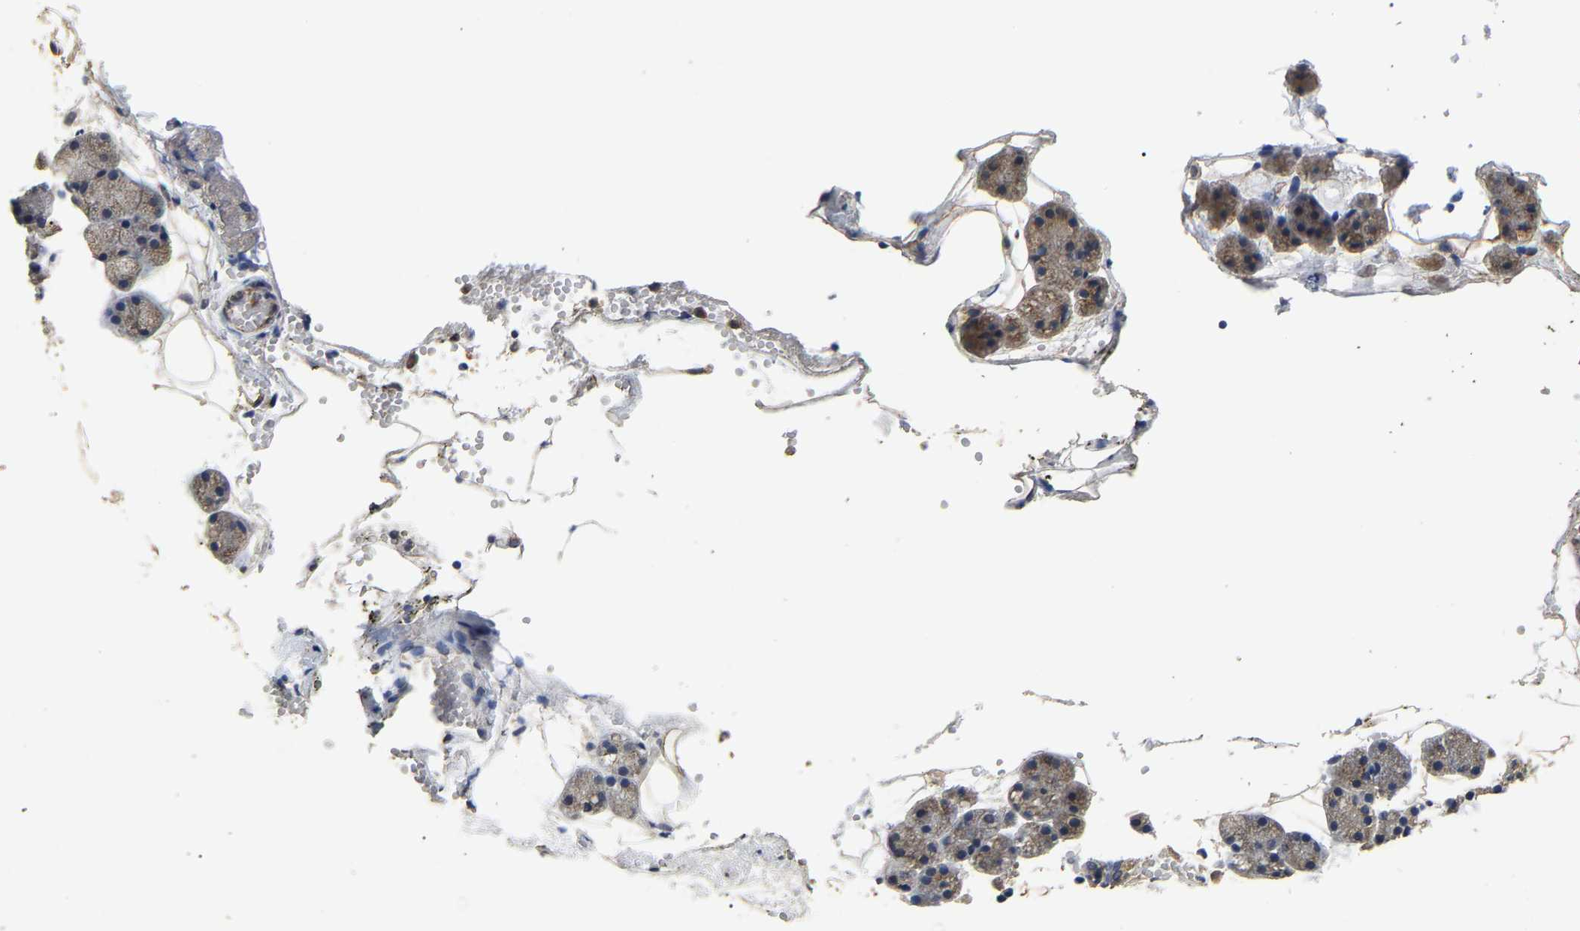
{"staining": {"intensity": "weak", "quantity": "25%-75%", "location": "cytoplasmic/membranous"}, "tissue": "salivary gland", "cell_type": "Glandular cells", "image_type": "normal", "snomed": [{"axis": "morphology", "description": "Normal tissue, NOS"}, {"axis": "topography", "description": "Salivary gland"}], "caption": "A photomicrograph of human salivary gland stained for a protein reveals weak cytoplasmic/membranous brown staining in glandular cells. (Stains: DAB (3,3'-diaminobenzidine) in brown, nuclei in blue, Microscopy: brightfield microscopy at high magnification).", "gene": "PSMD8", "patient": {"sex": "female", "age": 33}}